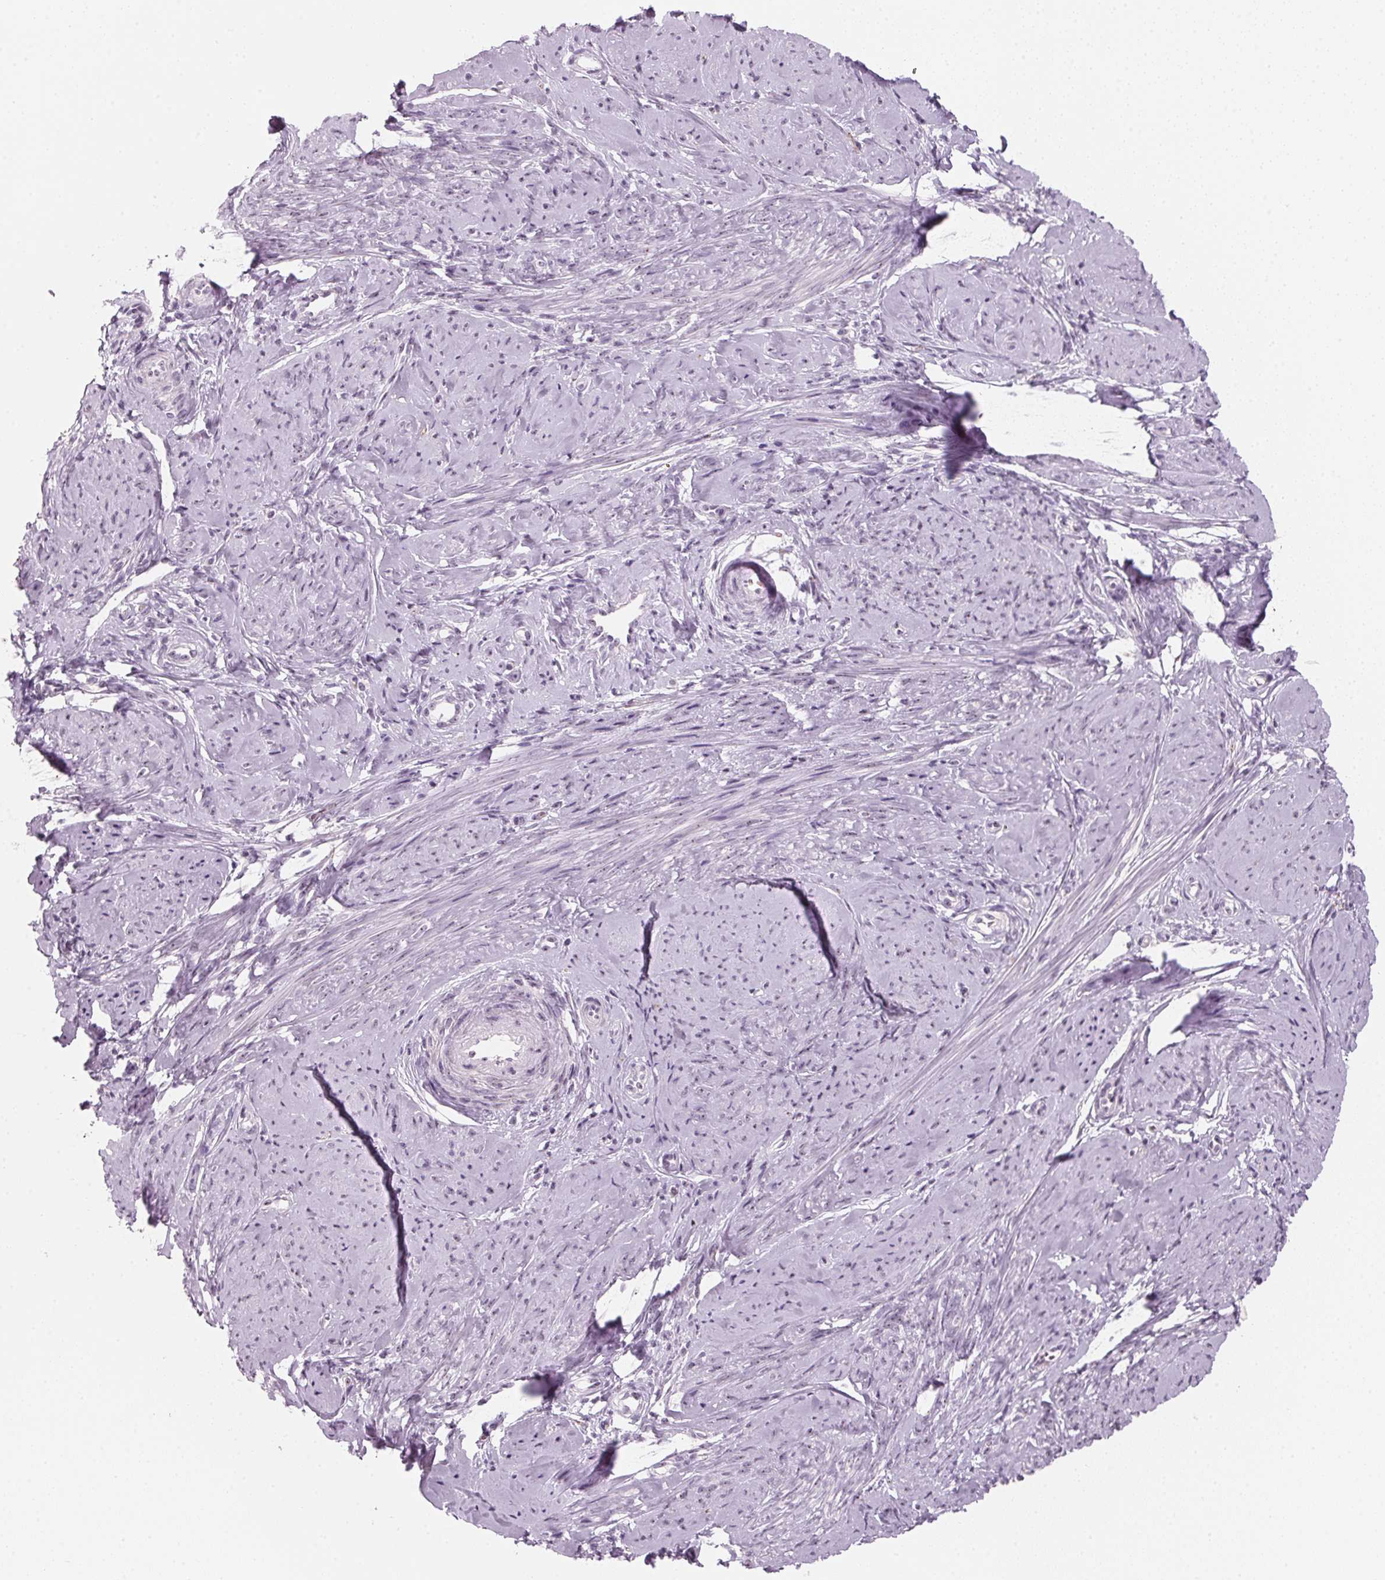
{"staining": {"intensity": "negative", "quantity": "none", "location": "none"}, "tissue": "smooth muscle", "cell_type": "Smooth muscle cells", "image_type": "normal", "snomed": [{"axis": "morphology", "description": "Normal tissue, NOS"}, {"axis": "topography", "description": "Smooth muscle"}], "caption": "This is an immunohistochemistry photomicrograph of normal human smooth muscle. There is no staining in smooth muscle cells.", "gene": "DNTTIP2", "patient": {"sex": "female", "age": 48}}